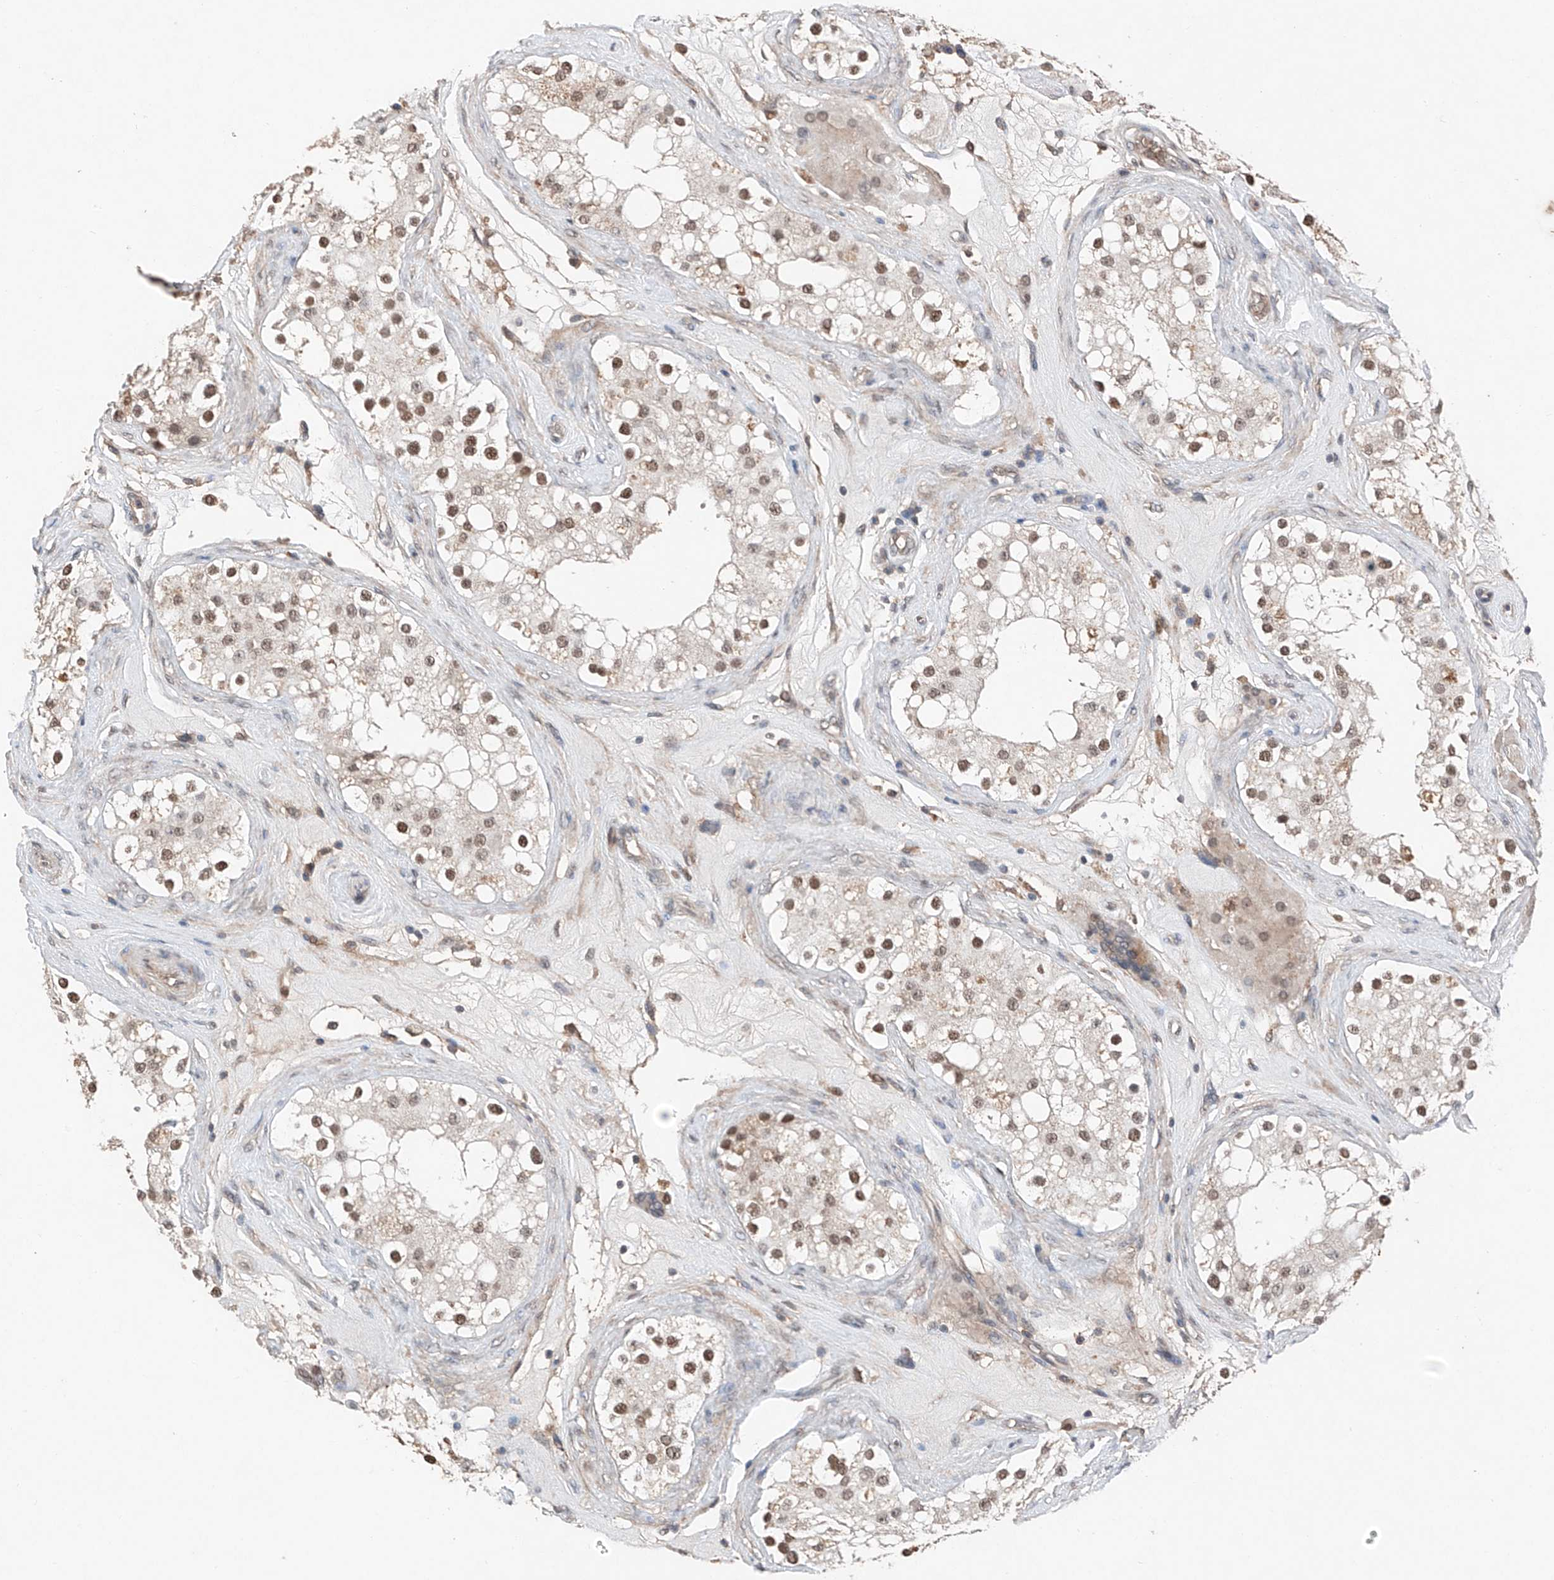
{"staining": {"intensity": "moderate", "quantity": ">75%", "location": "nuclear"}, "tissue": "testis", "cell_type": "Cells in seminiferous ducts", "image_type": "normal", "snomed": [{"axis": "morphology", "description": "Normal tissue, NOS"}, {"axis": "topography", "description": "Testis"}], "caption": "Testis was stained to show a protein in brown. There is medium levels of moderate nuclear staining in about >75% of cells in seminiferous ducts. The staining is performed using DAB (3,3'-diaminobenzidine) brown chromogen to label protein expression. The nuclei are counter-stained blue using hematoxylin.", "gene": "TBX4", "patient": {"sex": "male", "age": 84}}